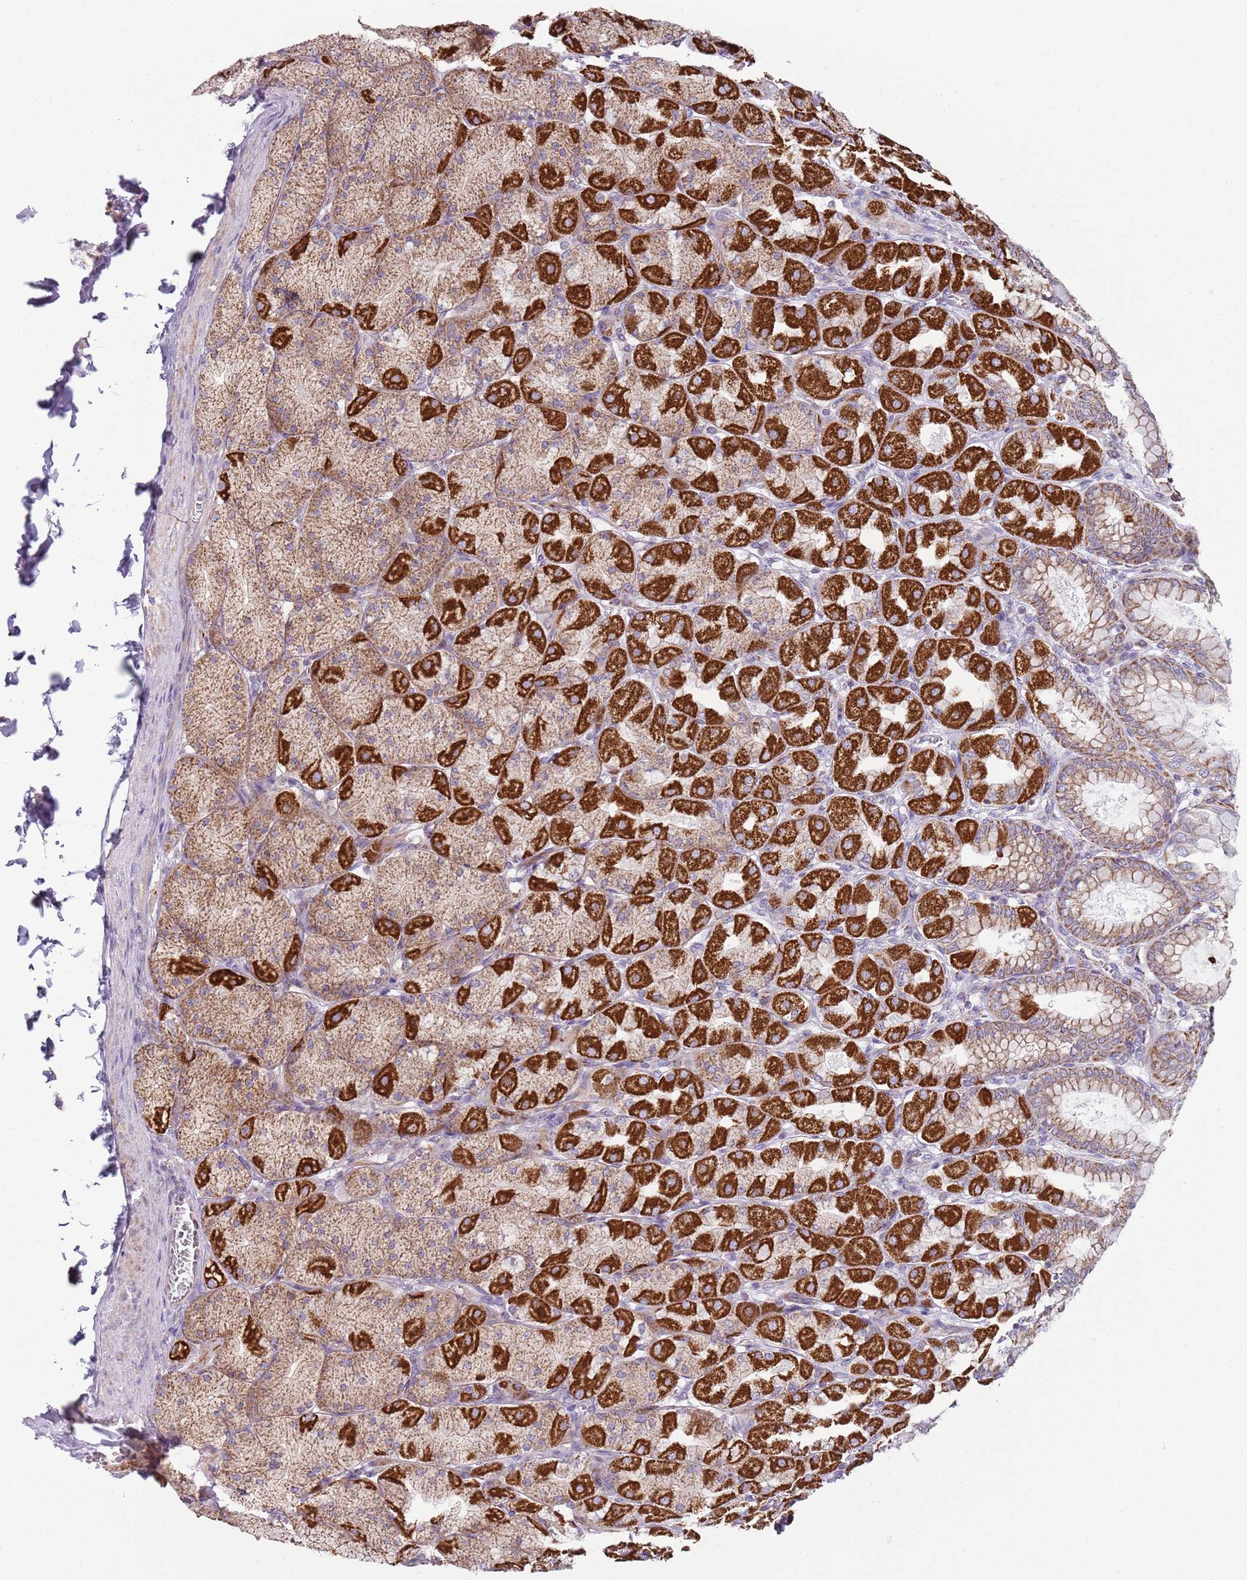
{"staining": {"intensity": "strong", "quantity": "25%-75%", "location": "cytoplasmic/membranous"}, "tissue": "stomach", "cell_type": "Glandular cells", "image_type": "normal", "snomed": [{"axis": "morphology", "description": "Normal tissue, NOS"}, {"axis": "topography", "description": "Stomach, upper"}], "caption": "Unremarkable stomach displays strong cytoplasmic/membranous staining in about 25%-75% of glandular cells The staining was performed using DAB, with brown indicating positive protein expression. Nuclei are stained blue with hematoxylin..", "gene": "GAS8", "patient": {"sex": "female", "age": 56}}